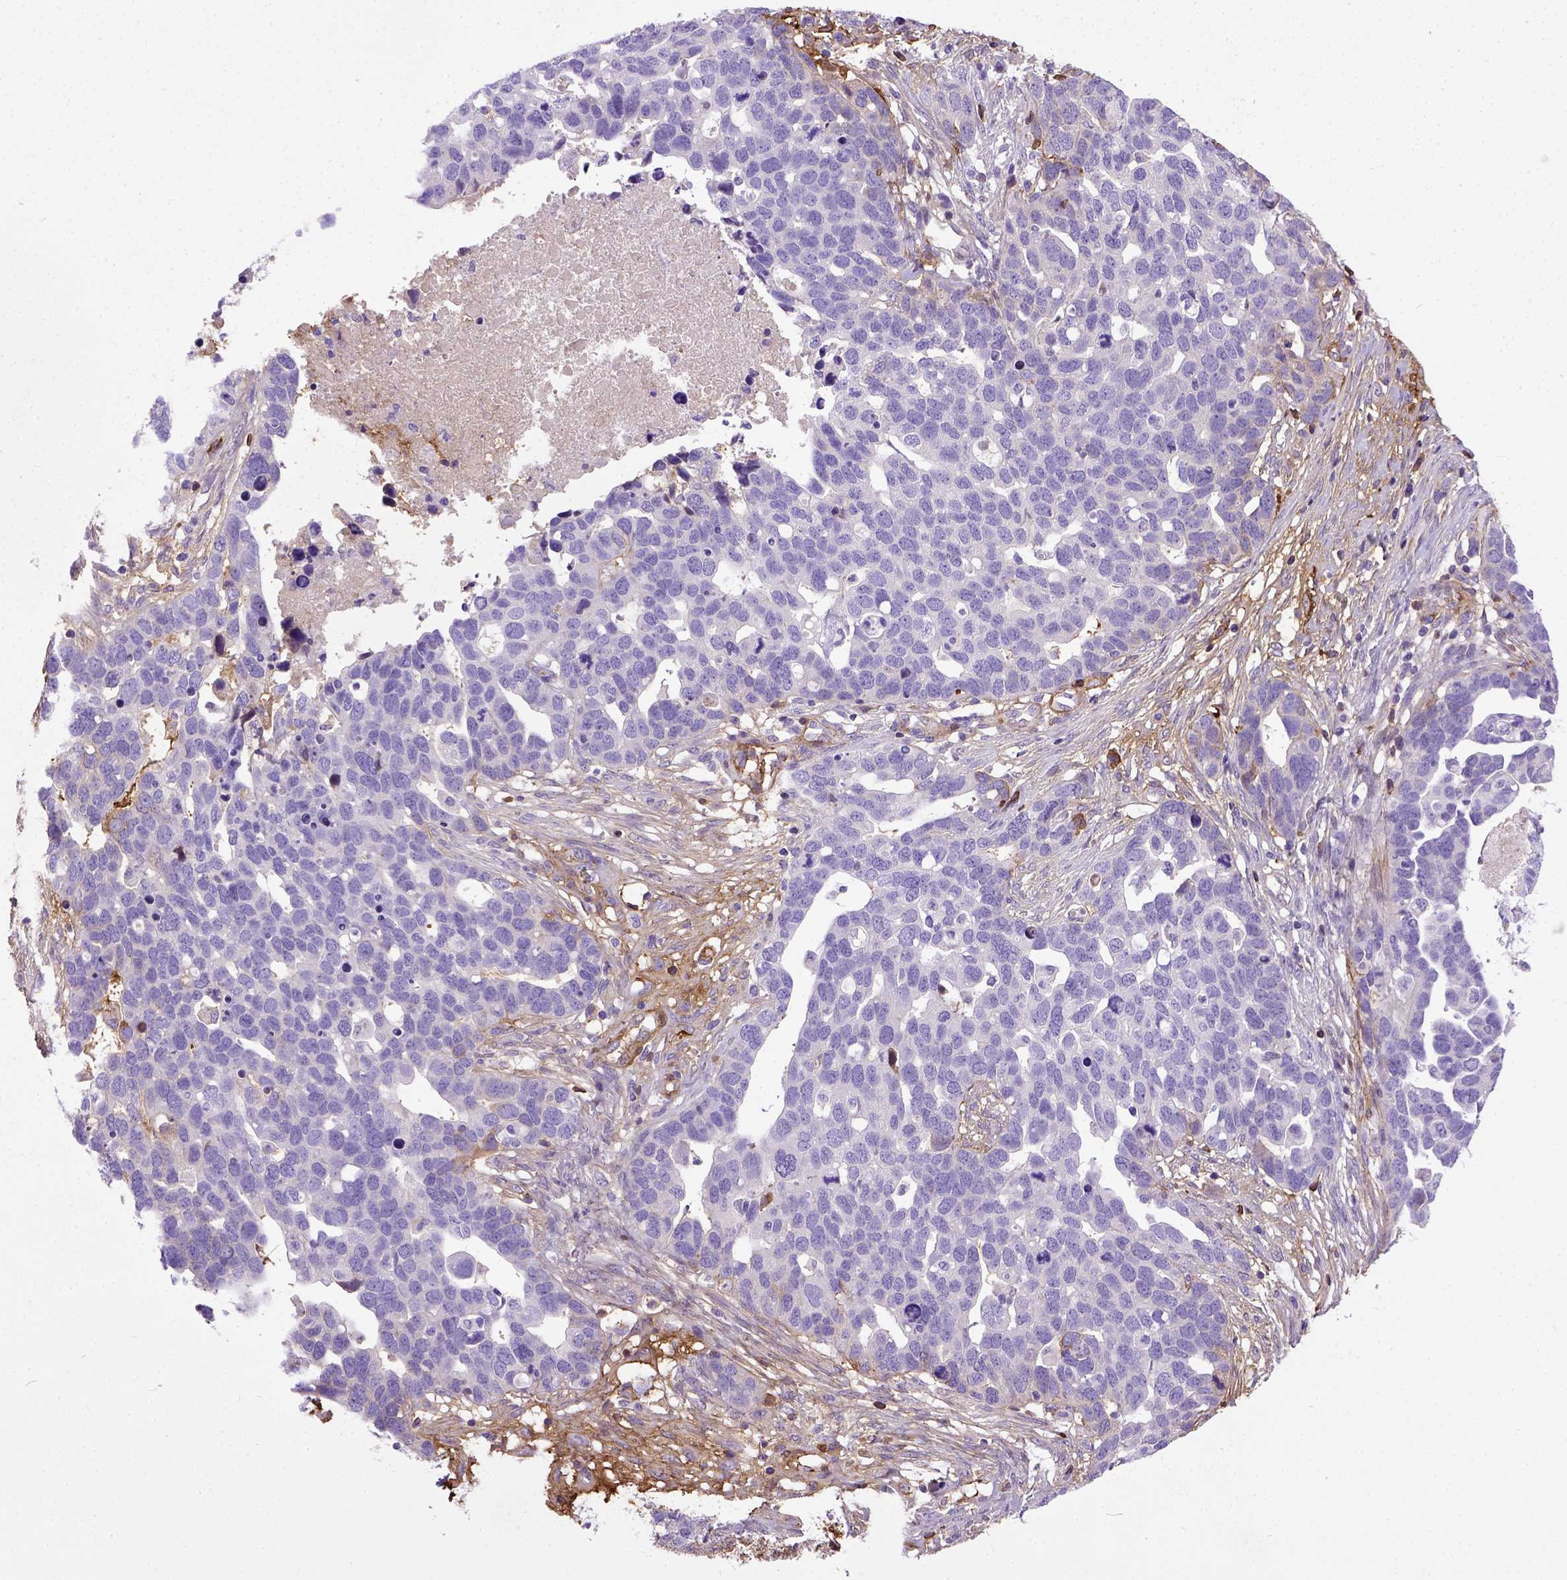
{"staining": {"intensity": "negative", "quantity": "none", "location": "none"}, "tissue": "ovarian cancer", "cell_type": "Tumor cells", "image_type": "cancer", "snomed": [{"axis": "morphology", "description": "Cystadenocarcinoma, serous, NOS"}, {"axis": "topography", "description": "Ovary"}], "caption": "Immunohistochemistry of human ovarian serous cystadenocarcinoma demonstrates no positivity in tumor cells.", "gene": "ADAMTS8", "patient": {"sex": "female", "age": 54}}